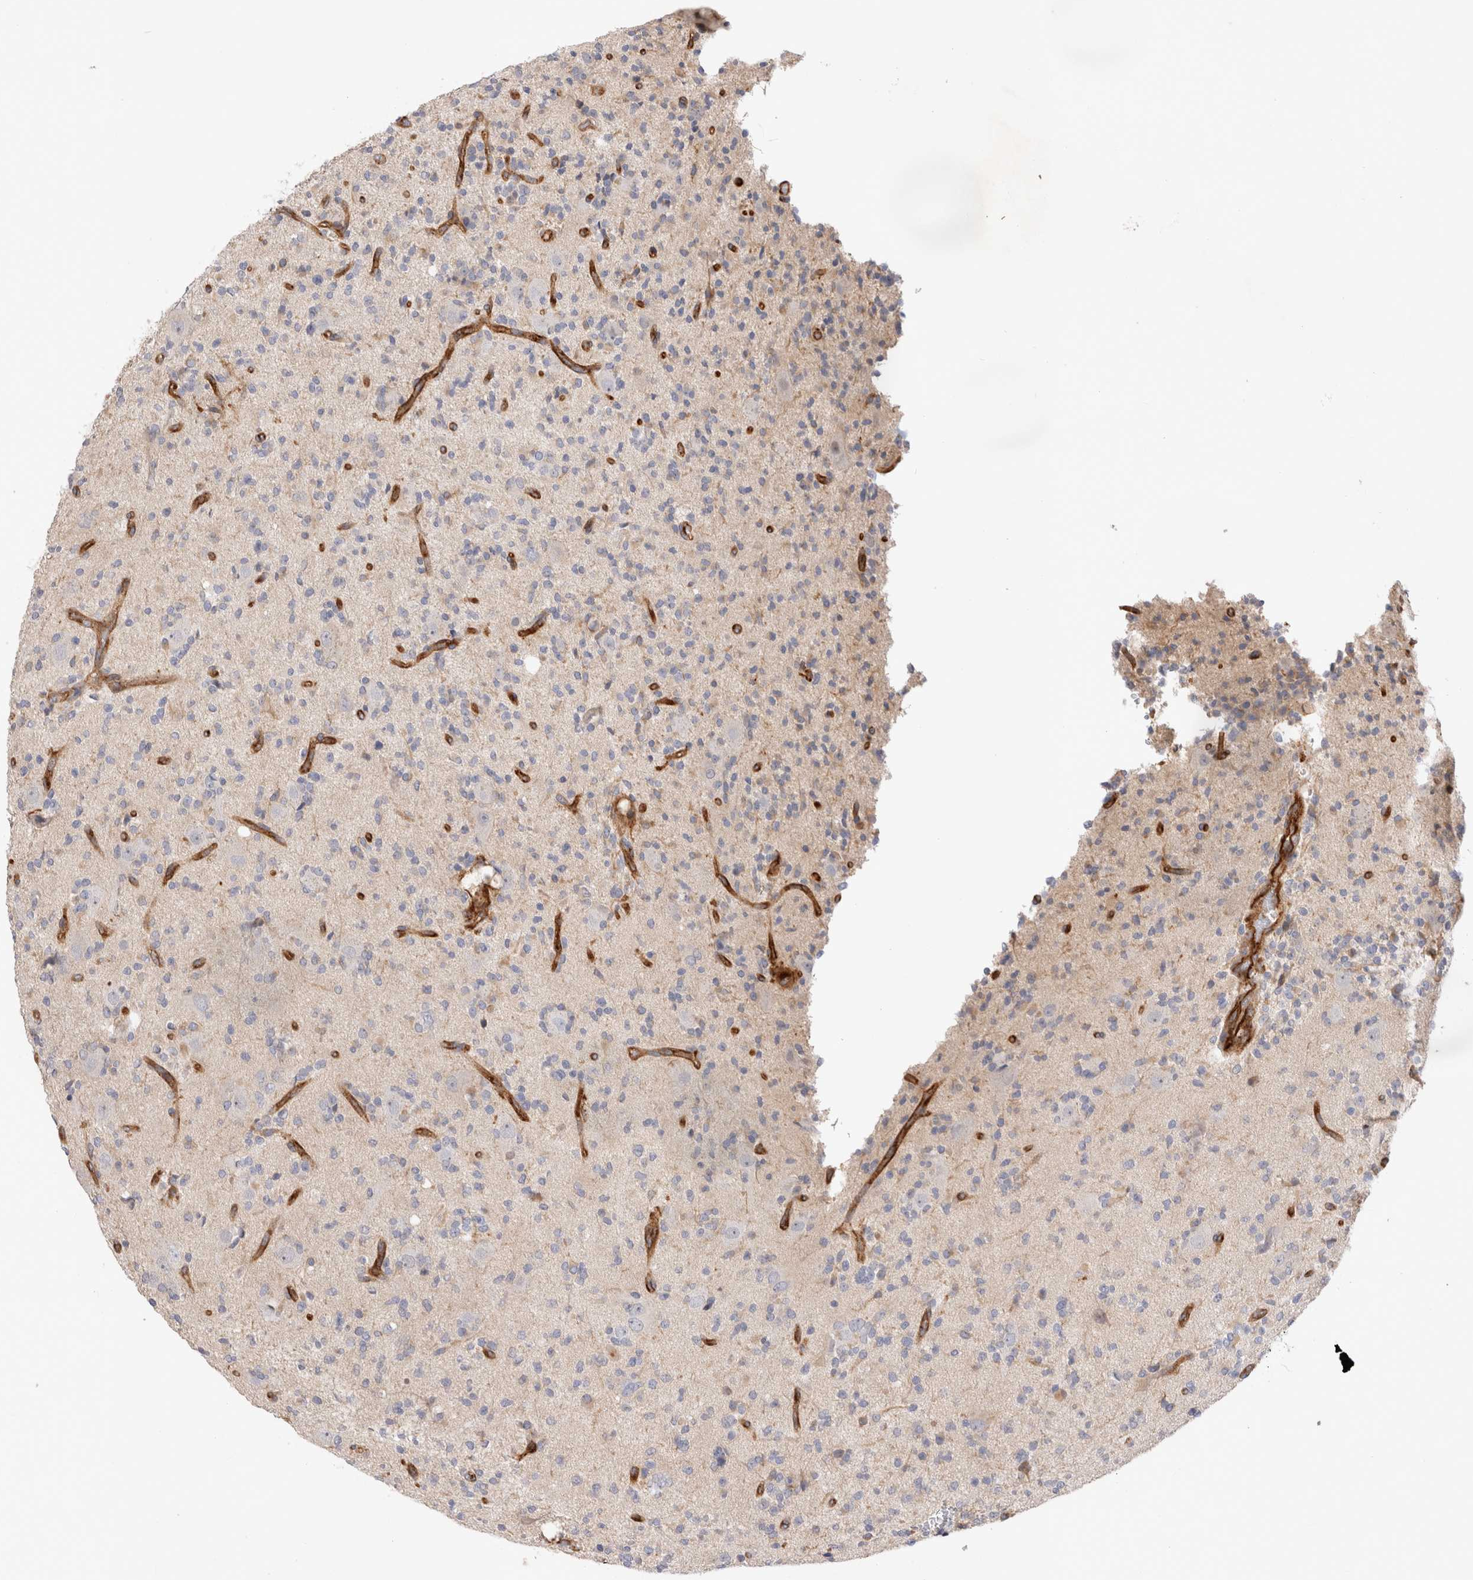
{"staining": {"intensity": "negative", "quantity": "none", "location": "none"}, "tissue": "glioma", "cell_type": "Tumor cells", "image_type": "cancer", "snomed": [{"axis": "morphology", "description": "Glioma, malignant, High grade"}, {"axis": "topography", "description": "Brain"}], "caption": "Protein analysis of glioma reveals no significant positivity in tumor cells.", "gene": "BNIP2", "patient": {"sex": "male", "age": 34}}